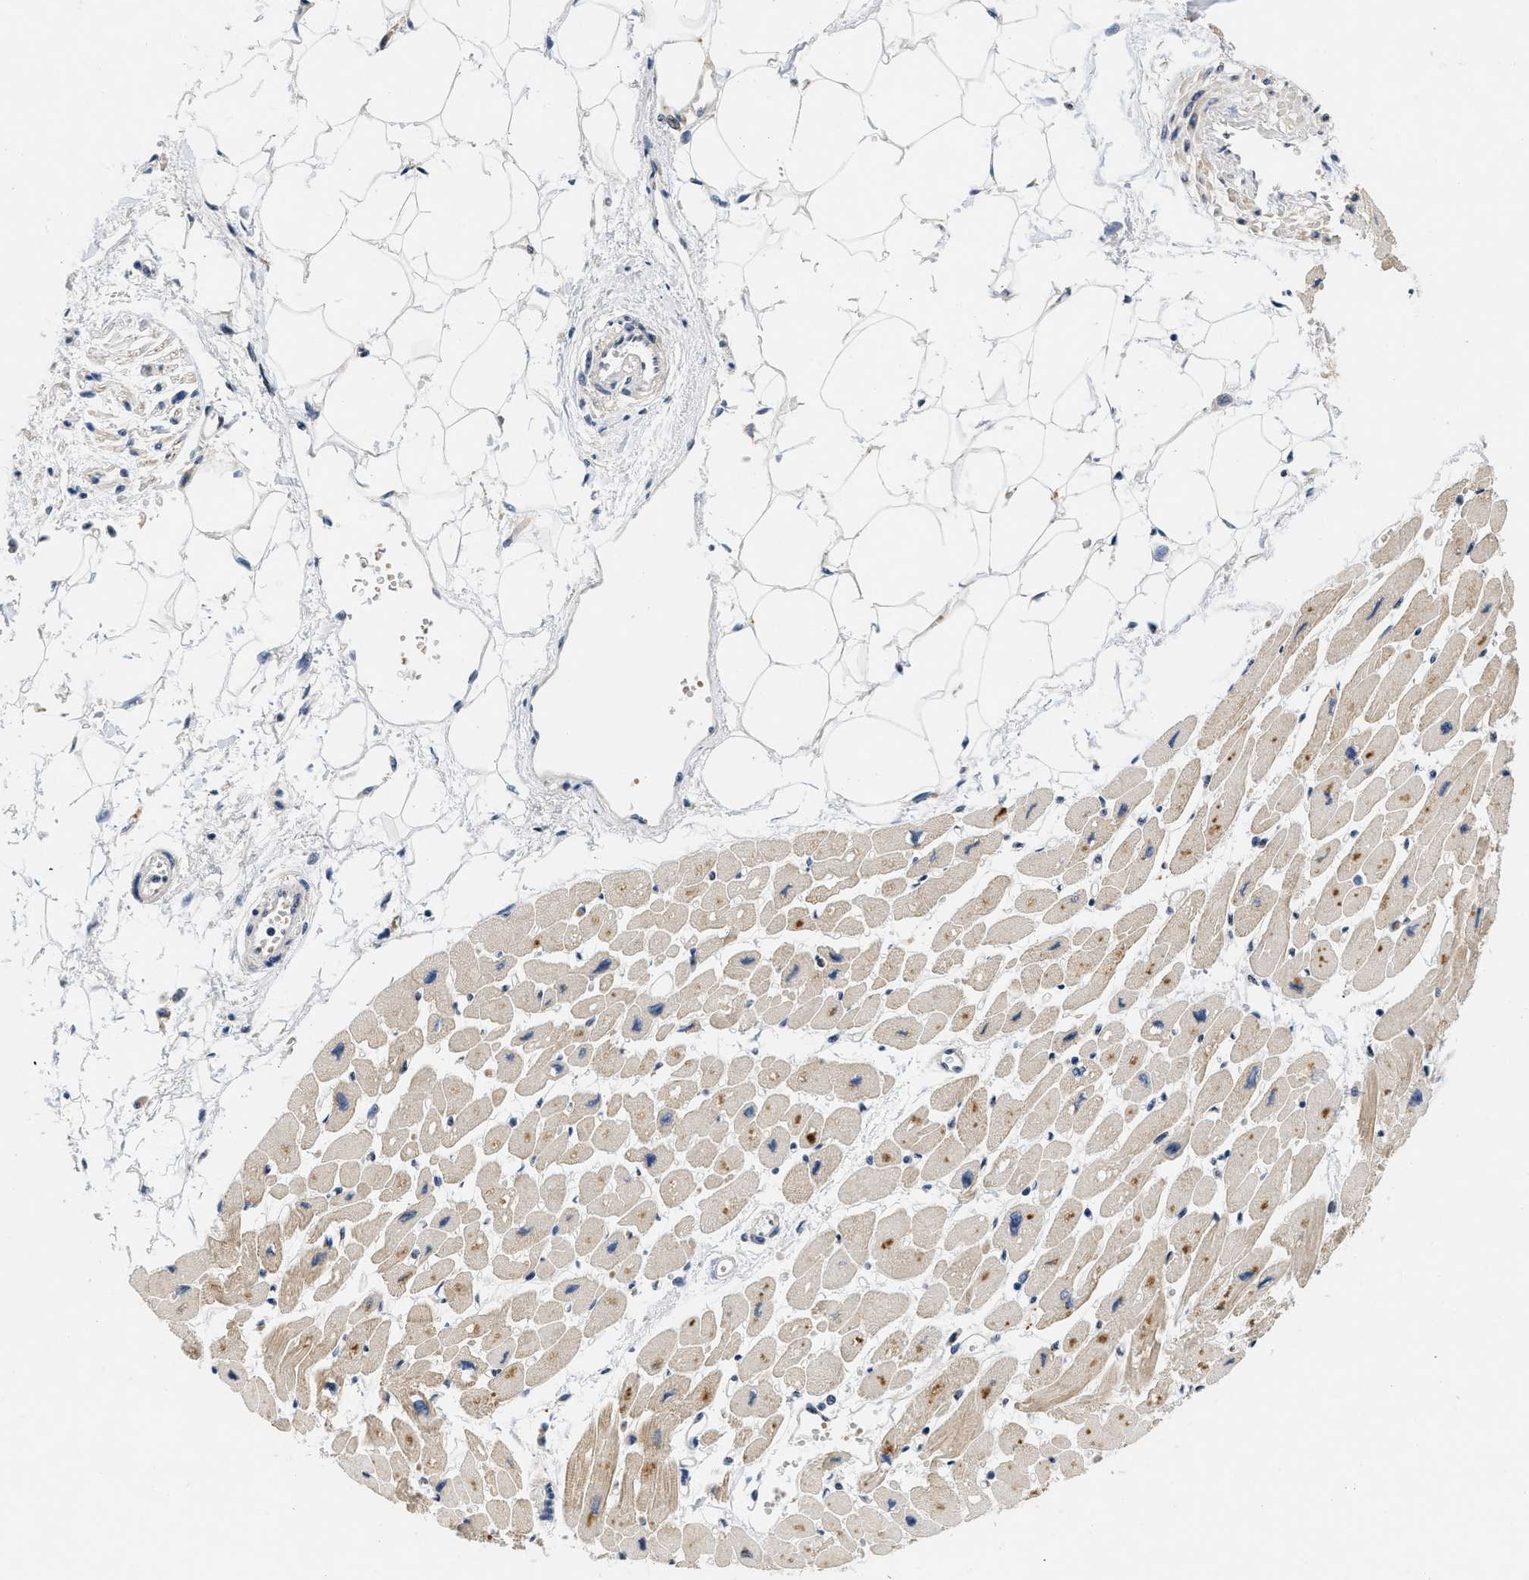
{"staining": {"intensity": "moderate", "quantity": "25%-75%", "location": "cytoplasmic/membranous"}, "tissue": "heart muscle", "cell_type": "Cardiomyocytes", "image_type": "normal", "snomed": [{"axis": "morphology", "description": "Normal tissue, NOS"}, {"axis": "topography", "description": "Heart"}], "caption": "This photomicrograph reveals IHC staining of benign heart muscle, with medium moderate cytoplasmic/membranous staining in approximately 25%-75% of cardiomyocytes.", "gene": "VIP", "patient": {"sex": "female", "age": 54}}